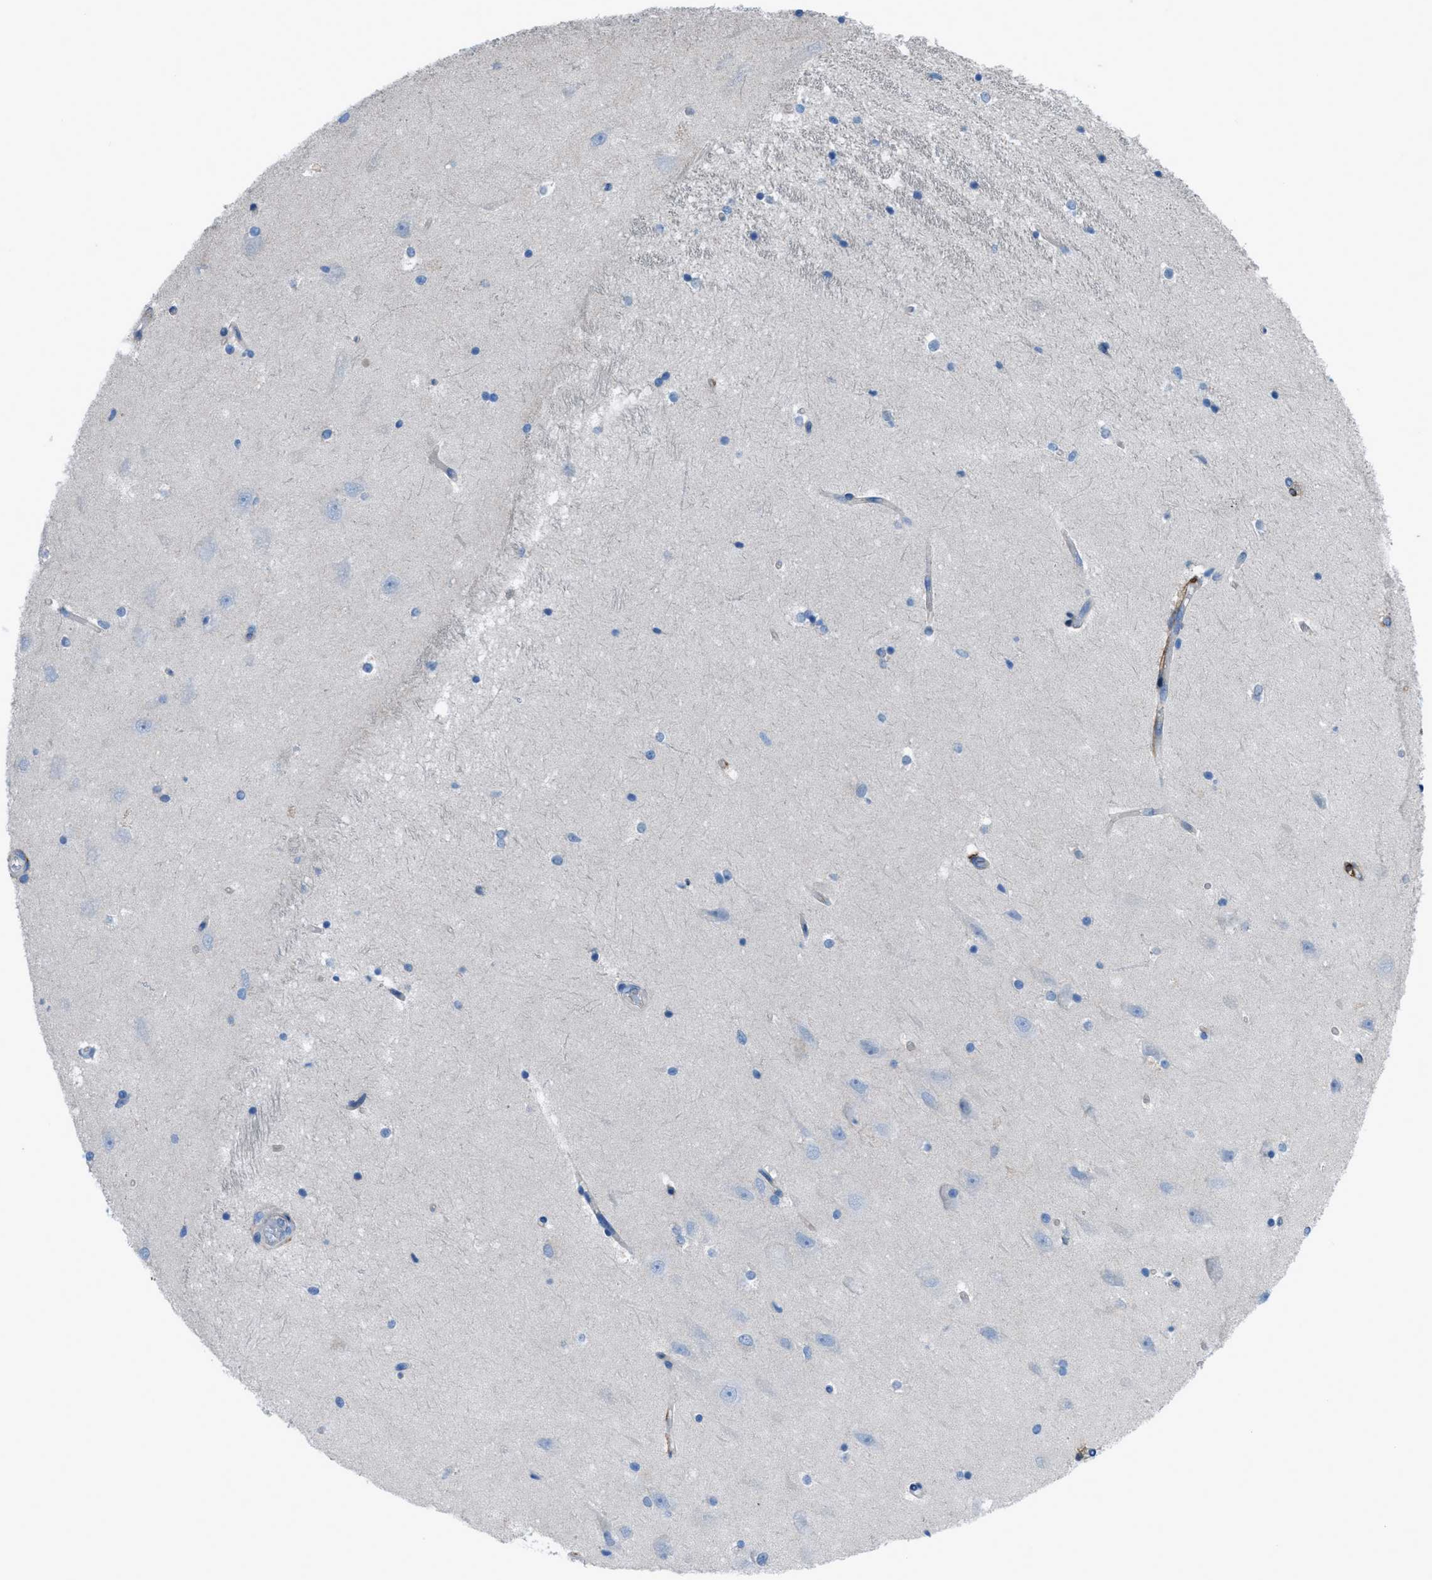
{"staining": {"intensity": "negative", "quantity": "none", "location": "none"}, "tissue": "hippocampus", "cell_type": "Glial cells", "image_type": "normal", "snomed": [{"axis": "morphology", "description": "Normal tissue, NOS"}, {"axis": "topography", "description": "Hippocampus"}], "caption": "Immunohistochemical staining of benign hippocampus displays no significant staining in glial cells. The staining was performed using DAB (3,3'-diaminobenzidine) to visualize the protein expression in brown, while the nuclei were stained in blue with hematoxylin (Magnification: 20x).", "gene": "EGFR", "patient": {"sex": "male", "age": 45}}